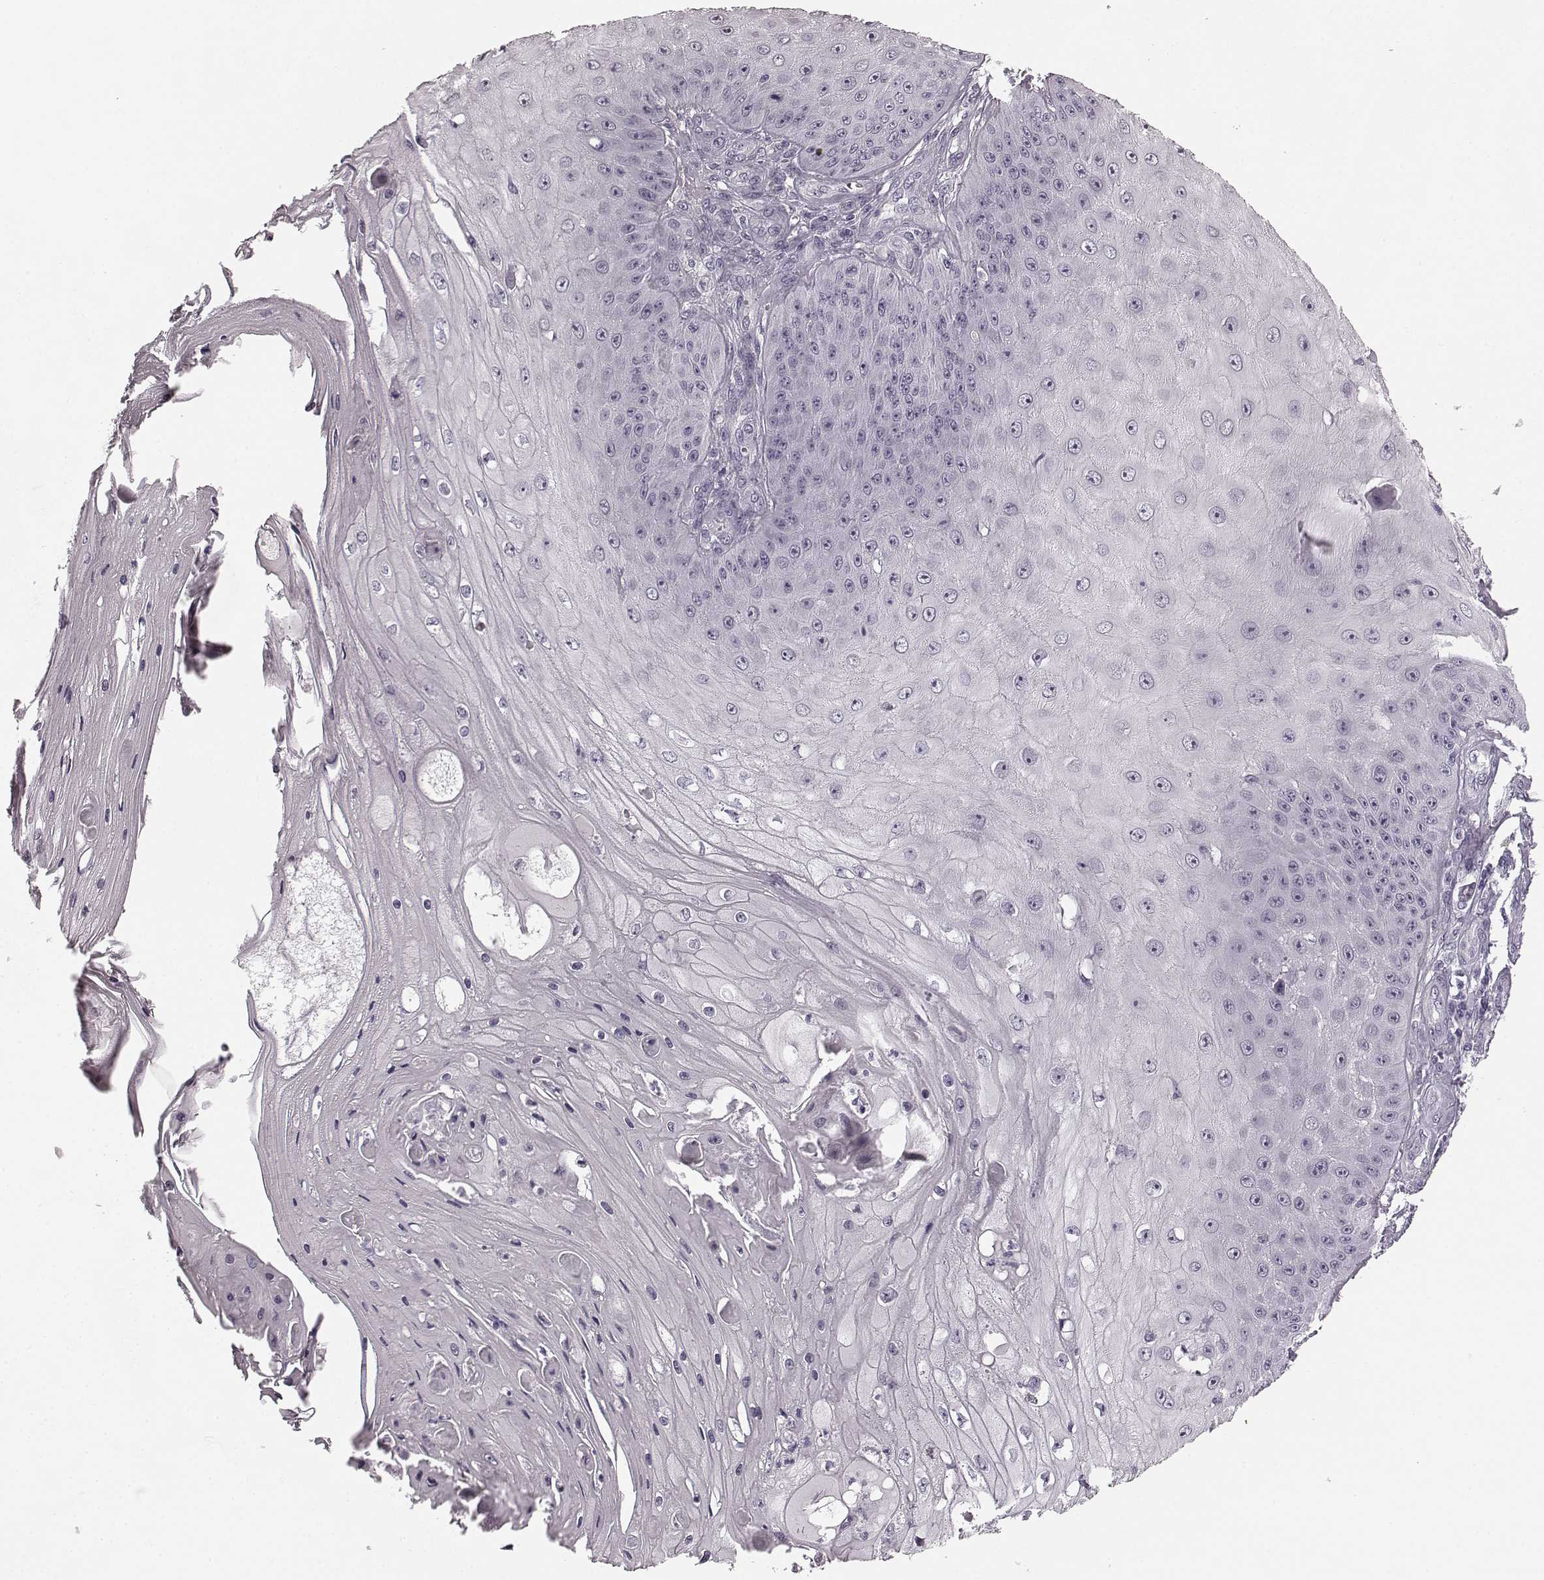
{"staining": {"intensity": "negative", "quantity": "none", "location": "none"}, "tissue": "skin cancer", "cell_type": "Tumor cells", "image_type": "cancer", "snomed": [{"axis": "morphology", "description": "Squamous cell carcinoma, NOS"}, {"axis": "topography", "description": "Skin"}], "caption": "This is an immunohistochemistry histopathology image of human skin cancer. There is no positivity in tumor cells.", "gene": "TMPRSS15", "patient": {"sex": "male", "age": 70}}